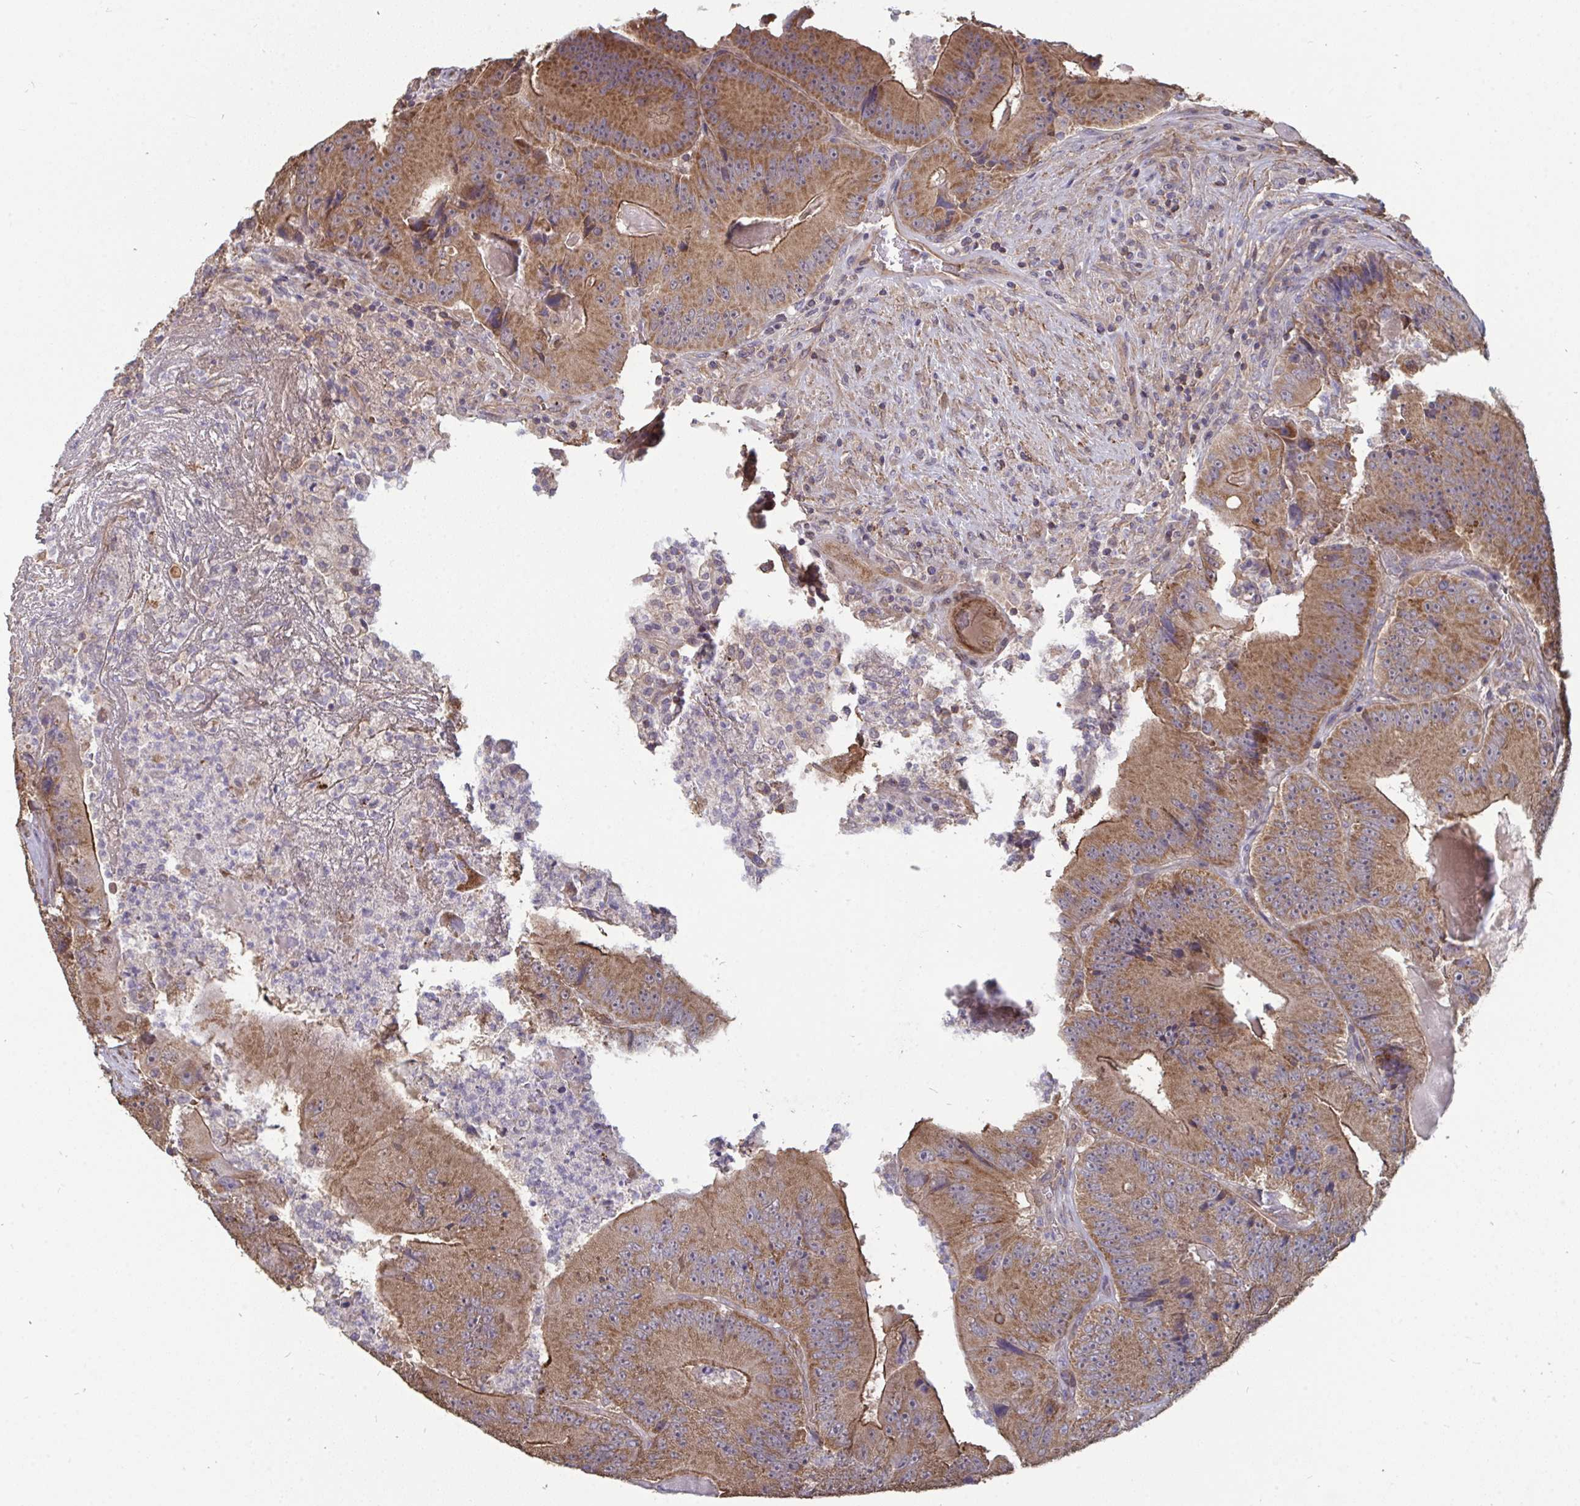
{"staining": {"intensity": "moderate", "quantity": ">75%", "location": "cytoplasmic/membranous"}, "tissue": "colorectal cancer", "cell_type": "Tumor cells", "image_type": "cancer", "snomed": [{"axis": "morphology", "description": "Adenocarcinoma, NOS"}, {"axis": "topography", "description": "Colon"}], "caption": "Moderate cytoplasmic/membranous staining for a protein is identified in about >75% of tumor cells of colorectal cancer (adenocarcinoma) using IHC.", "gene": "ISCU", "patient": {"sex": "female", "age": 86}}